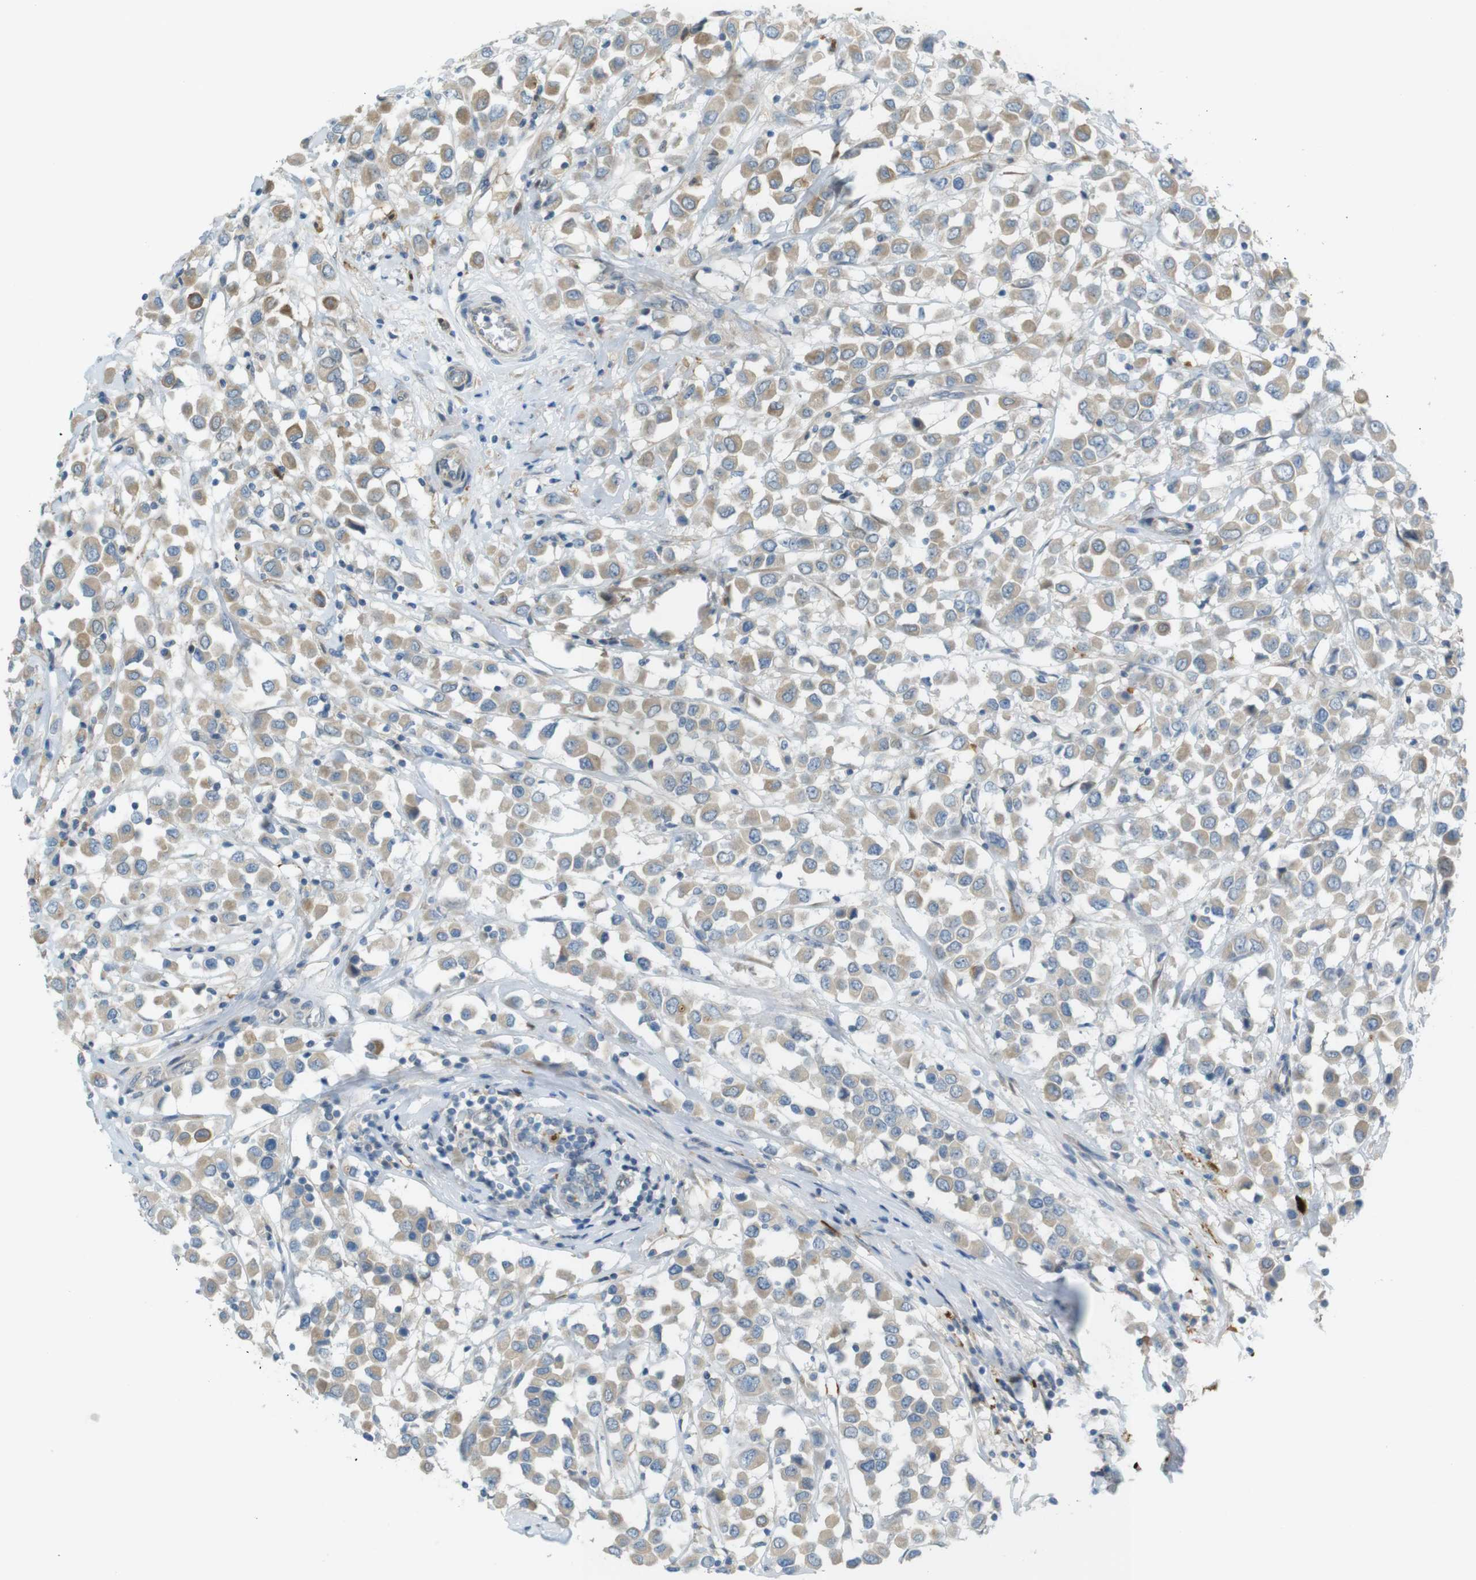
{"staining": {"intensity": "moderate", "quantity": "25%-75%", "location": "cytoplasmic/membranous"}, "tissue": "breast cancer", "cell_type": "Tumor cells", "image_type": "cancer", "snomed": [{"axis": "morphology", "description": "Duct carcinoma"}, {"axis": "topography", "description": "Breast"}], "caption": "A high-resolution histopathology image shows immunohistochemistry staining of breast invasive ductal carcinoma, which displays moderate cytoplasmic/membranous expression in approximately 25%-75% of tumor cells.", "gene": "TMEM41B", "patient": {"sex": "female", "age": 61}}